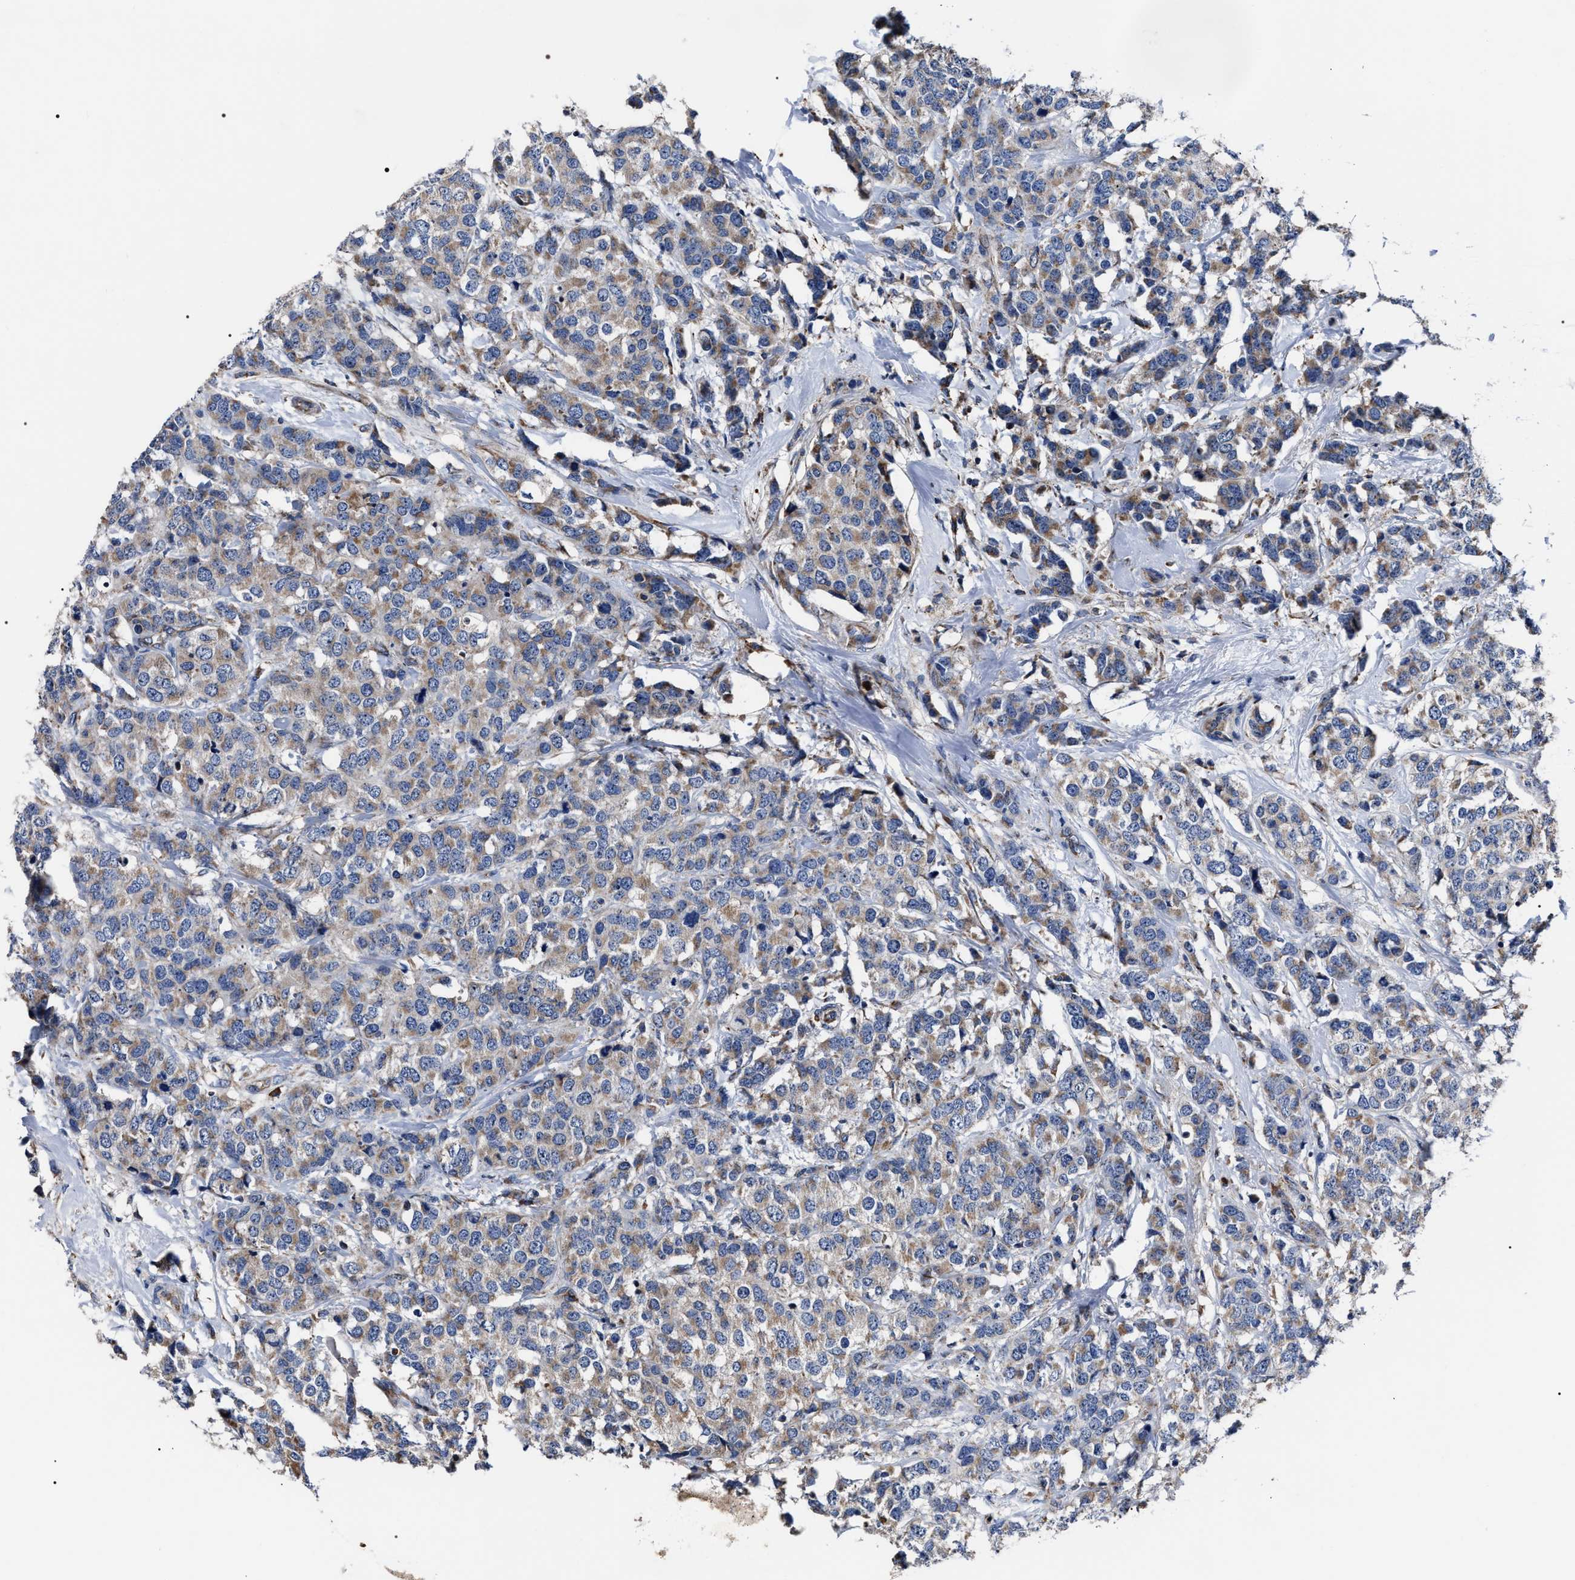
{"staining": {"intensity": "weak", "quantity": ">75%", "location": "cytoplasmic/membranous"}, "tissue": "breast cancer", "cell_type": "Tumor cells", "image_type": "cancer", "snomed": [{"axis": "morphology", "description": "Lobular carcinoma"}, {"axis": "topography", "description": "Breast"}], "caption": "Immunohistochemistry (IHC) photomicrograph of human breast cancer (lobular carcinoma) stained for a protein (brown), which reveals low levels of weak cytoplasmic/membranous positivity in approximately >75% of tumor cells.", "gene": "MACC1", "patient": {"sex": "female", "age": 59}}